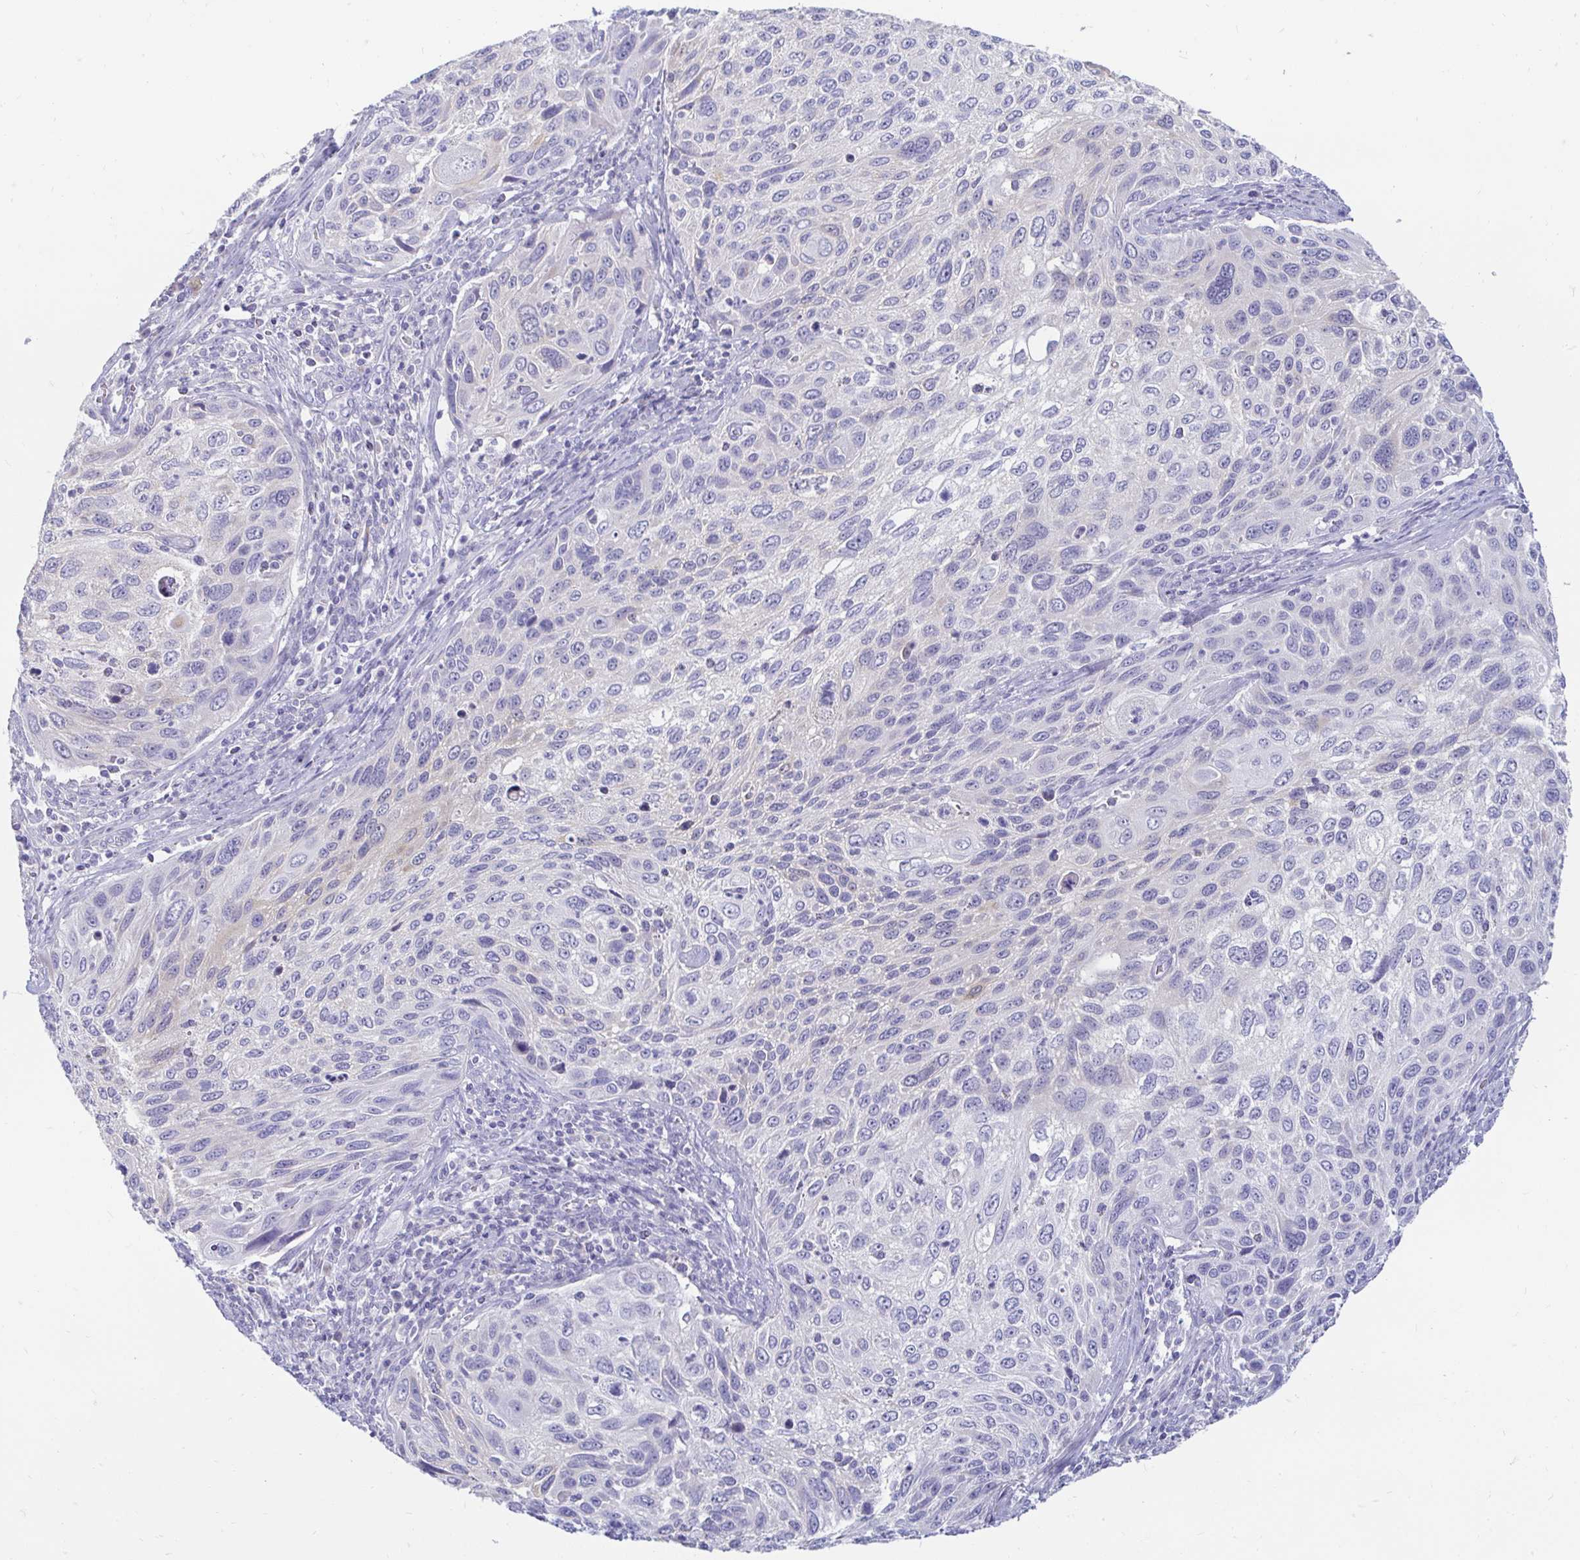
{"staining": {"intensity": "negative", "quantity": "none", "location": "none"}, "tissue": "cervical cancer", "cell_type": "Tumor cells", "image_type": "cancer", "snomed": [{"axis": "morphology", "description": "Squamous cell carcinoma, NOS"}, {"axis": "topography", "description": "Cervix"}], "caption": "A high-resolution photomicrograph shows immunohistochemistry (IHC) staining of squamous cell carcinoma (cervical), which reveals no significant expression in tumor cells.", "gene": "PEG10", "patient": {"sex": "female", "age": 70}}